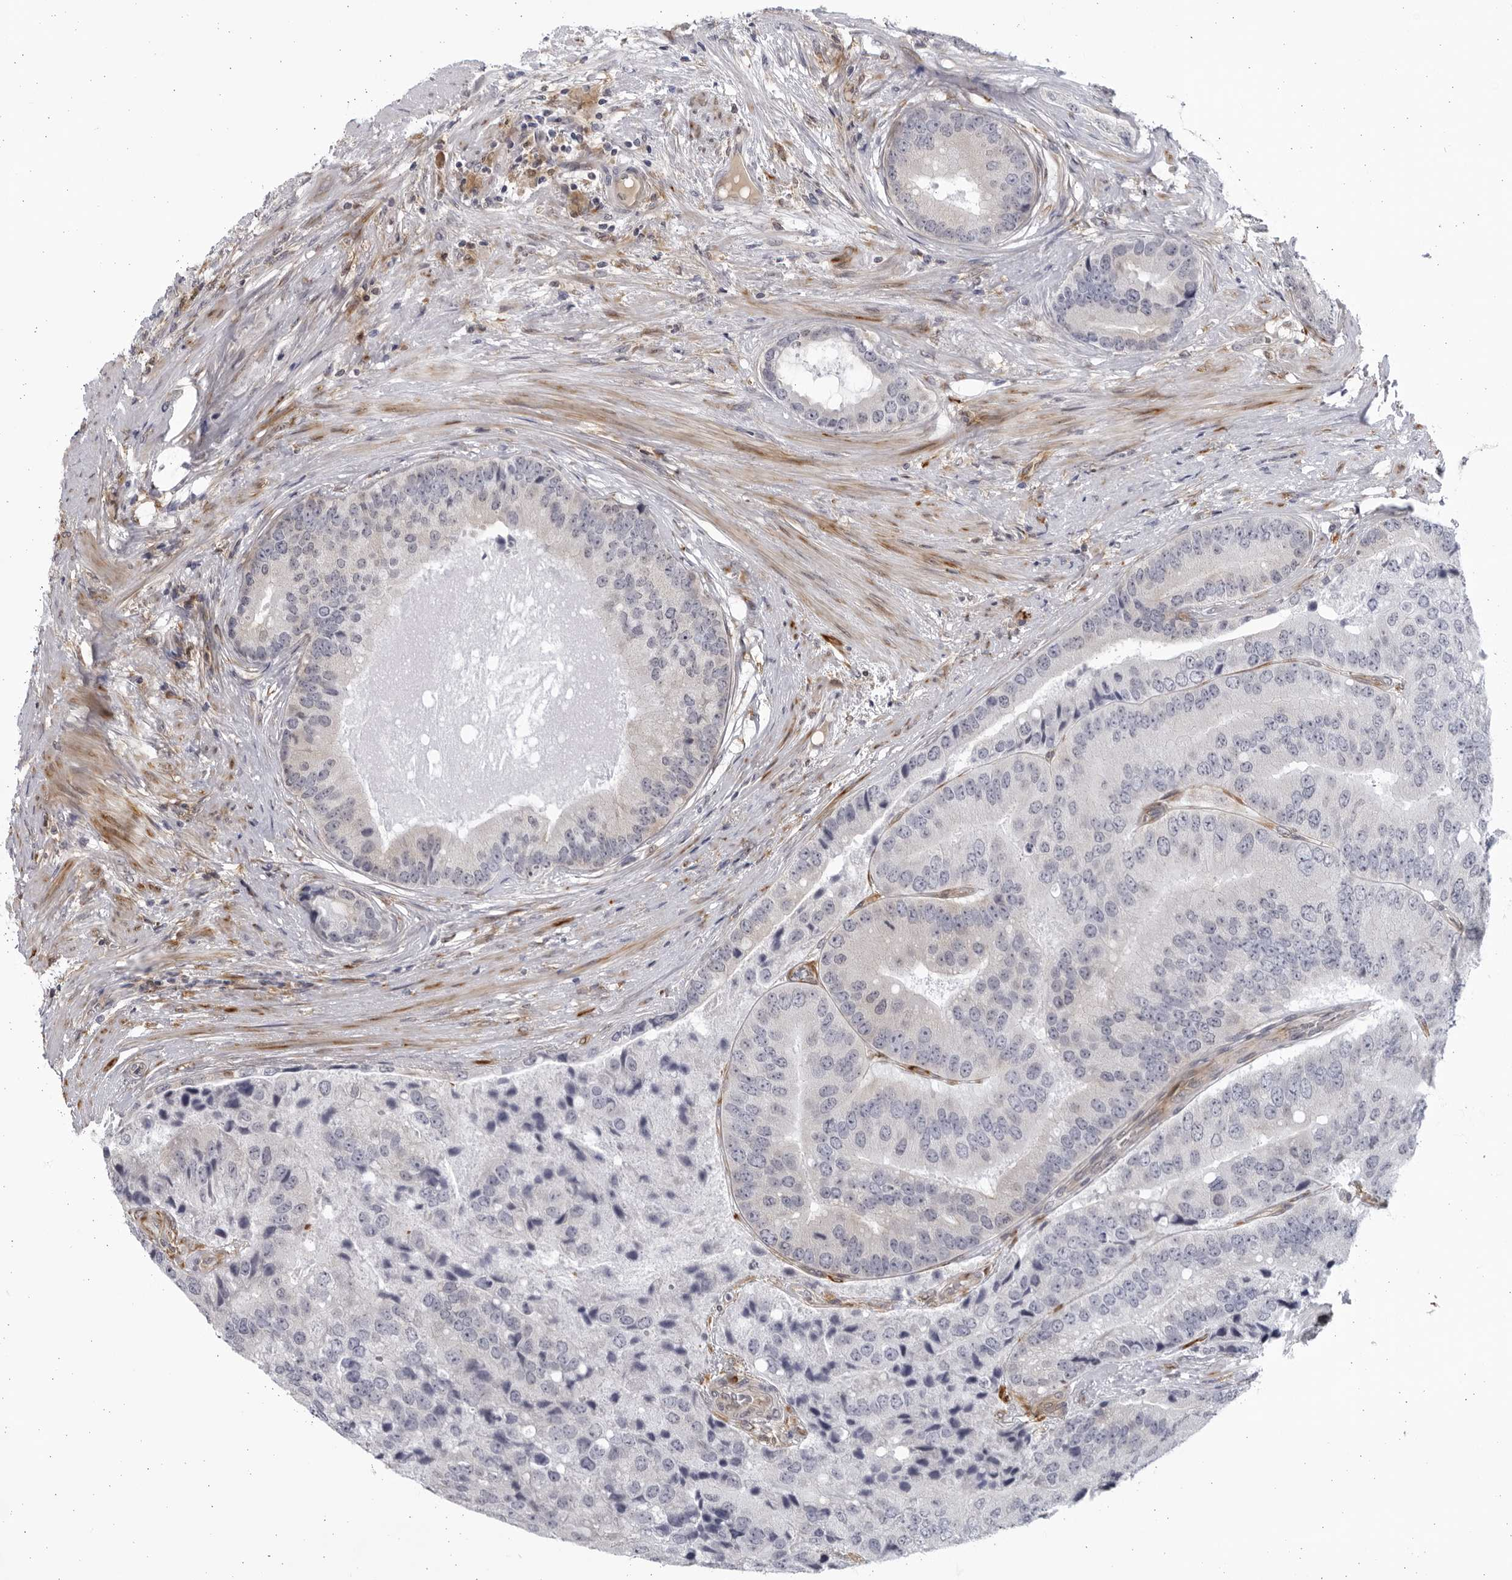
{"staining": {"intensity": "negative", "quantity": "none", "location": "none"}, "tissue": "prostate cancer", "cell_type": "Tumor cells", "image_type": "cancer", "snomed": [{"axis": "morphology", "description": "Adenocarcinoma, High grade"}, {"axis": "topography", "description": "Prostate"}], "caption": "An image of prostate adenocarcinoma (high-grade) stained for a protein demonstrates no brown staining in tumor cells.", "gene": "BMP2K", "patient": {"sex": "male", "age": 70}}